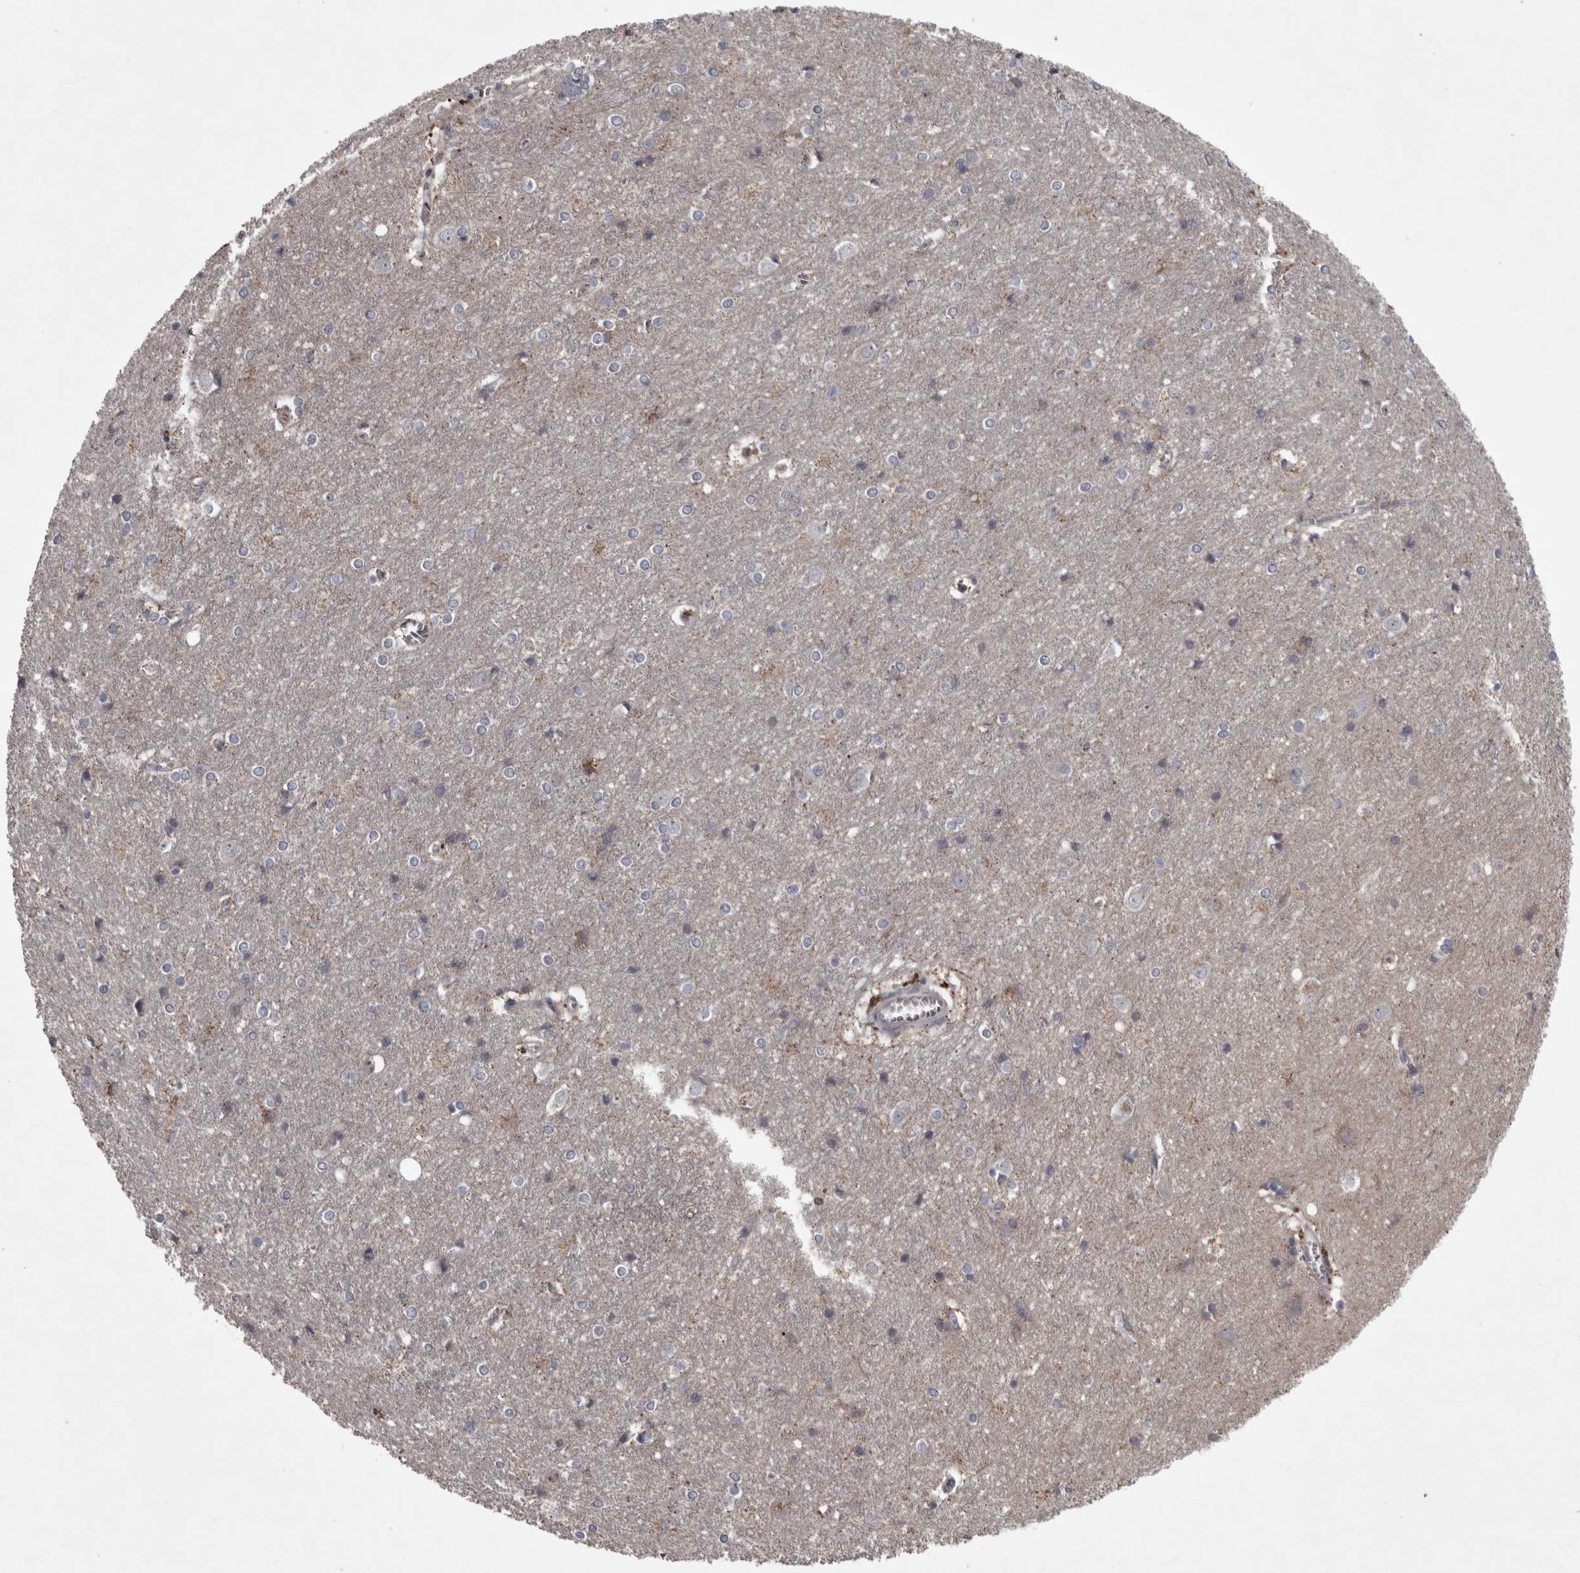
{"staining": {"intensity": "negative", "quantity": "none", "location": "none"}, "tissue": "cerebral cortex", "cell_type": "Endothelial cells", "image_type": "normal", "snomed": [{"axis": "morphology", "description": "Normal tissue, NOS"}, {"axis": "topography", "description": "Cerebral cortex"}], "caption": "Immunohistochemistry micrograph of normal cerebral cortex: human cerebral cortex stained with DAB (3,3'-diaminobenzidine) demonstrates no significant protein expression in endothelial cells.", "gene": "PCDH17", "patient": {"sex": "male", "age": 54}}